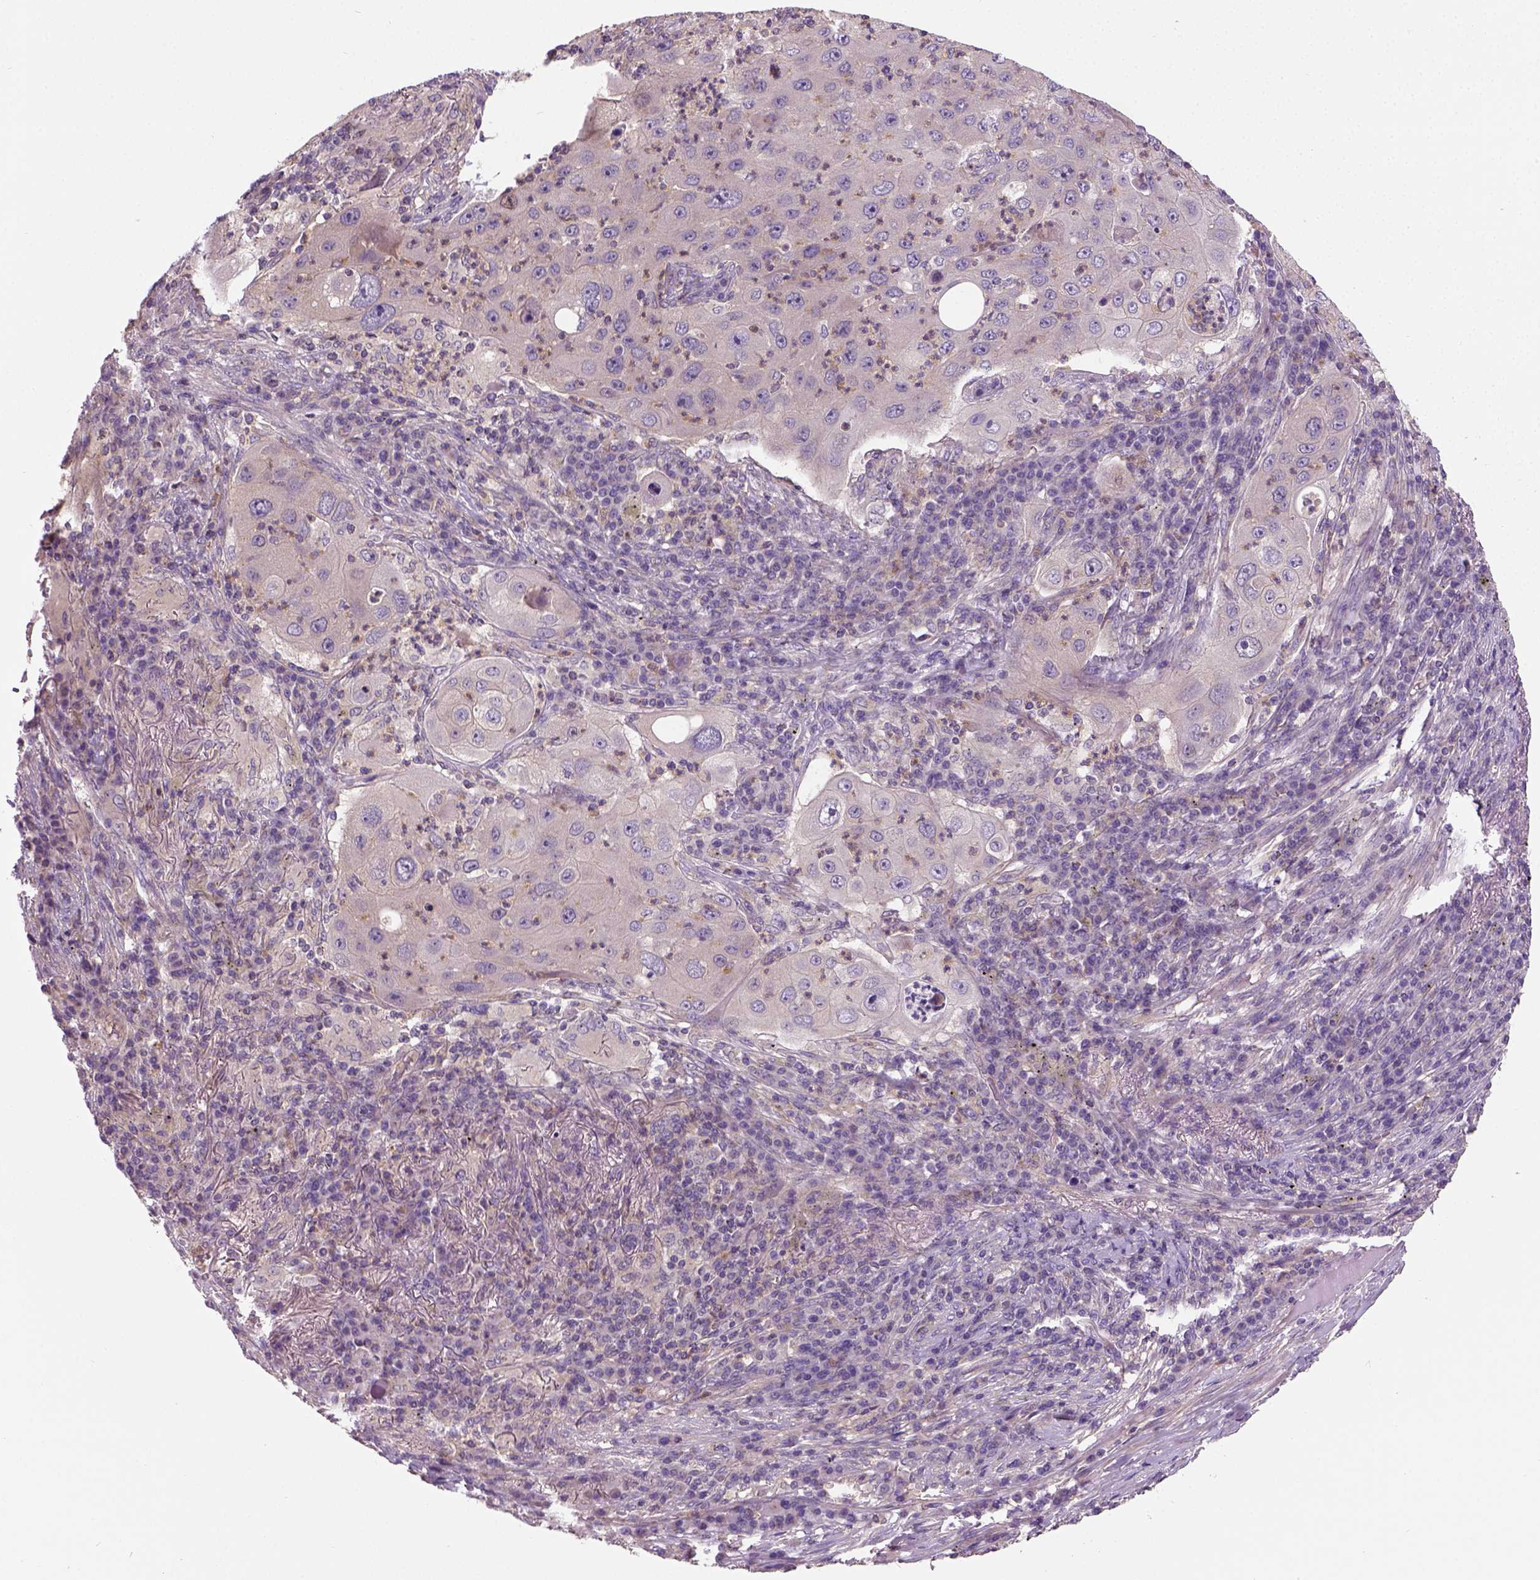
{"staining": {"intensity": "weak", "quantity": "25%-75%", "location": "cytoplasmic/membranous"}, "tissue": "lung cancer", "cell_type": "Tumor cells", "image_type": "cancer", "snomed": [{"axis": "morphology", "description": "Squamous cell carcinoma, NOS"}, {"axis": "topography", "description": "Lung"}], "caption": "A brown stain labels weak cytoplasmic/membranous positivity of a protein in lung cancer (squamous cell carcinoma) tumor cells.", "gene": "CRACR2A", "patient": {"sex": "female", "age": 59}}